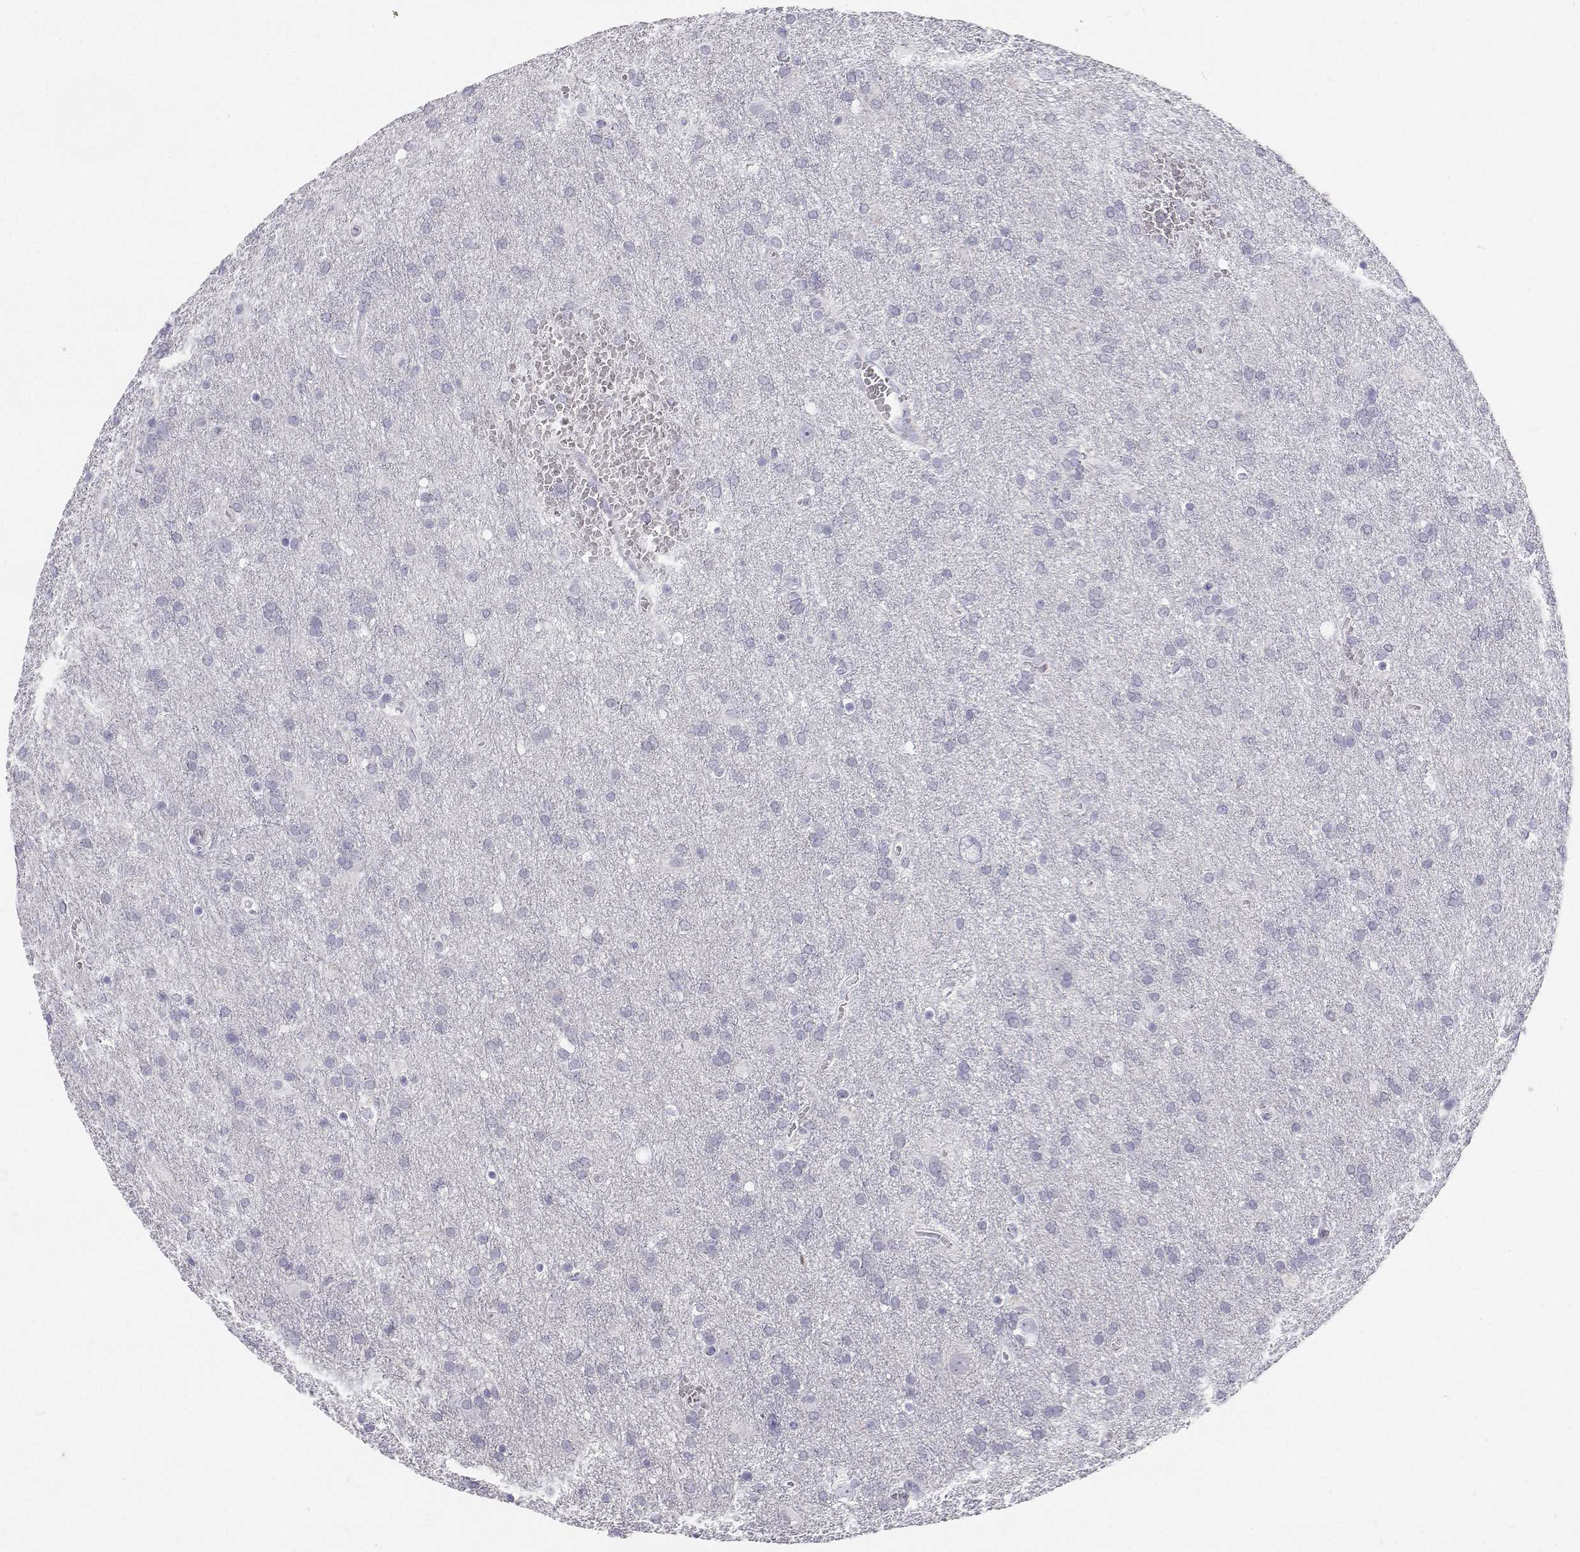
{"staining": {"intensity": "negative", "quantity": "none", "location": "none"}, "tissue": "glioma", "cell_type": "Tumor cells", "image_type": "cancer", "snomed": [{"axis": "morphology", "description": "Glioma, malignant, Low grade"}, {"axis": "topography", "description": "Brain"}], "caption": "Immunohistochemistry image of glioma stained for a protein (brown), which demonstrates no staining in tumor cells. The staining was performed using DAB to visualize the protein expression in brown, while the nuclei were stained in blue with hematoxylin (Magnification: 20x).", "gene": "TTN", "patient": {"sex": "male", "age": 66}}